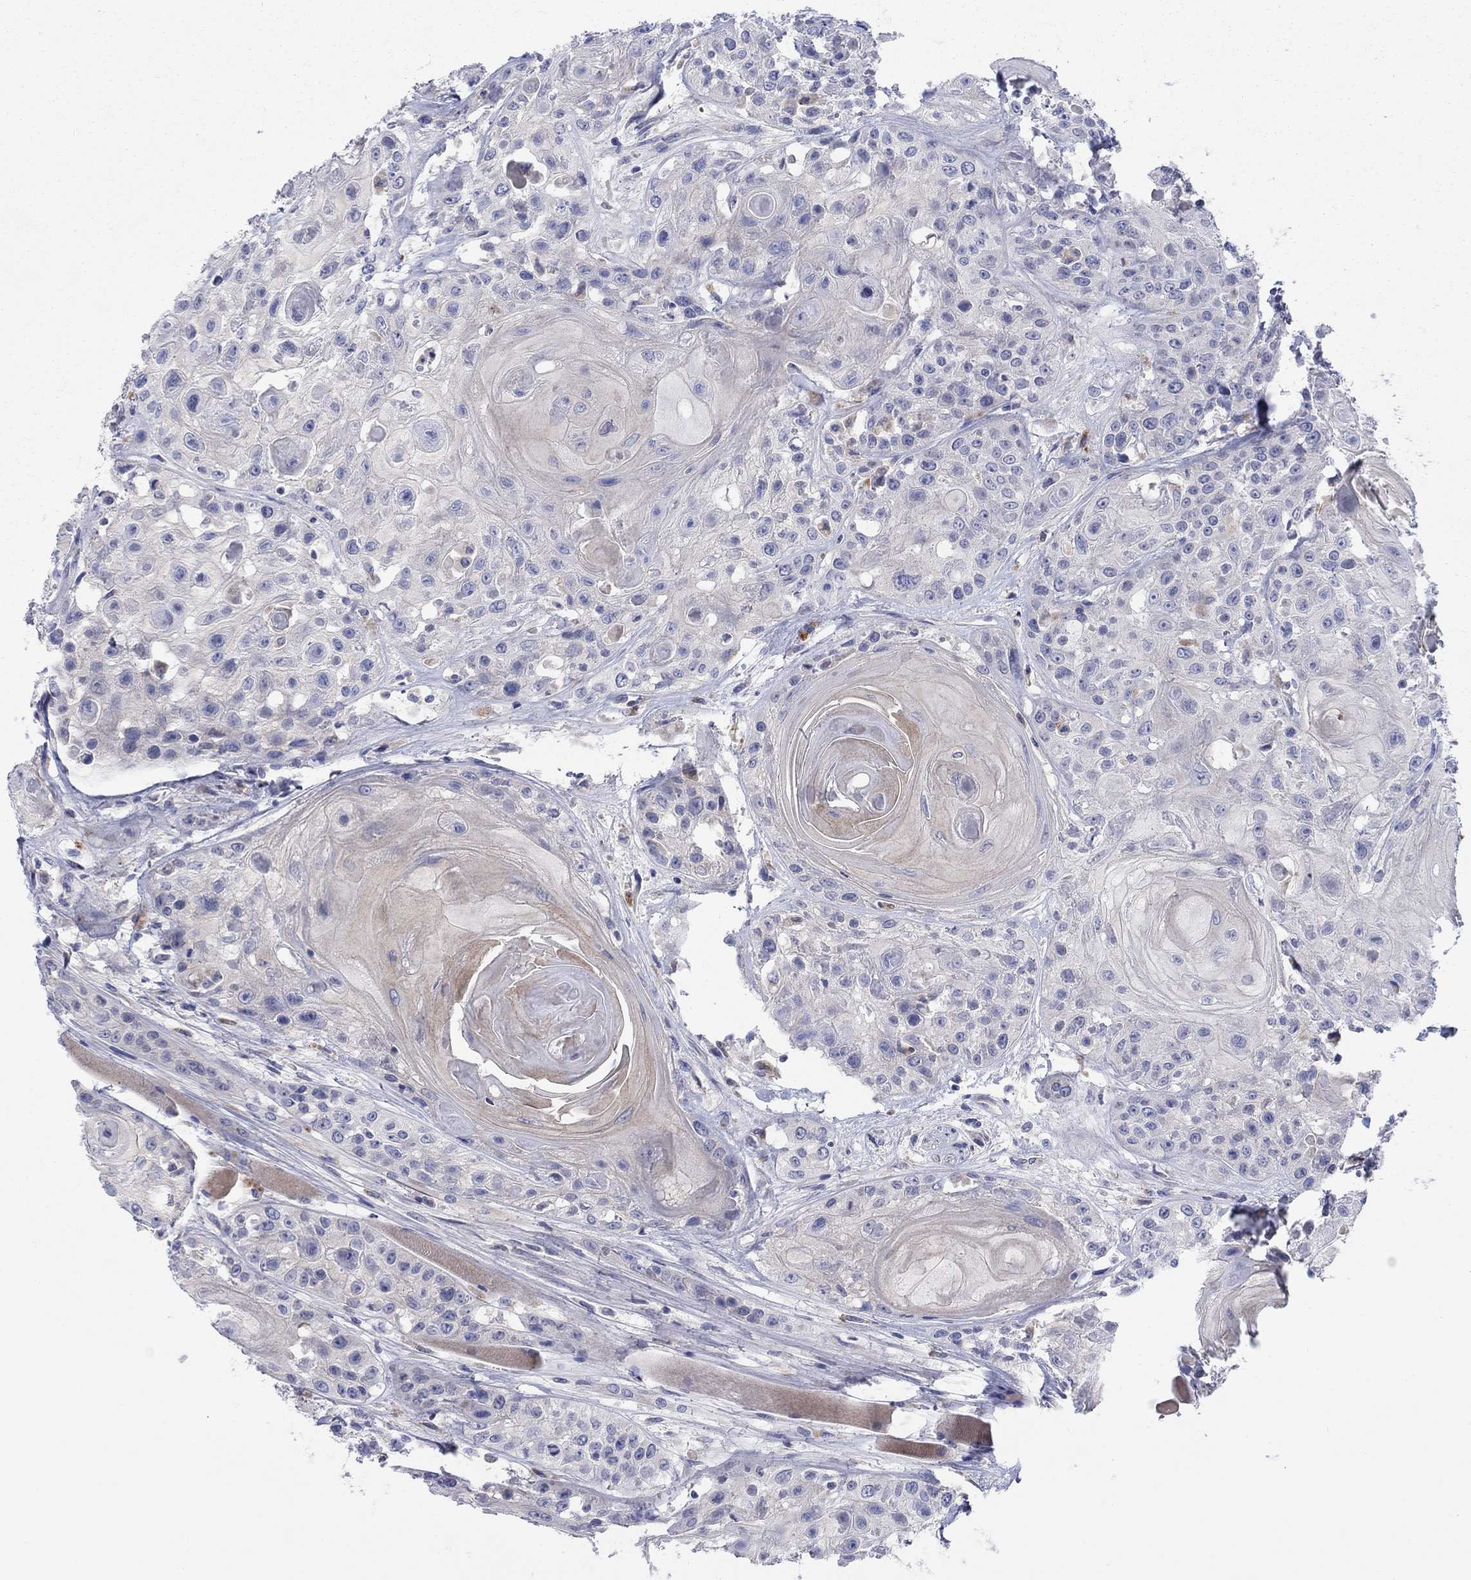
{"staining": {"intensity": "negative", "quantity": "none", "location": "none"}, "tissue": "head and neck cancer", "cell_type": "Tumor cells", "image_type": "cancer", "snomed": [{"axis": "morphology", "description": "Squamous cell carcinoma, NOS"}, {"axis": "topography", "description": "Head-Neck"}], "caption": "The micrograph demonstrates no staining of tumor cells in squamous cell carcinoma (head and neck).", "gene": "BCO2", "patient": {"sex": "female", "age": 59}}